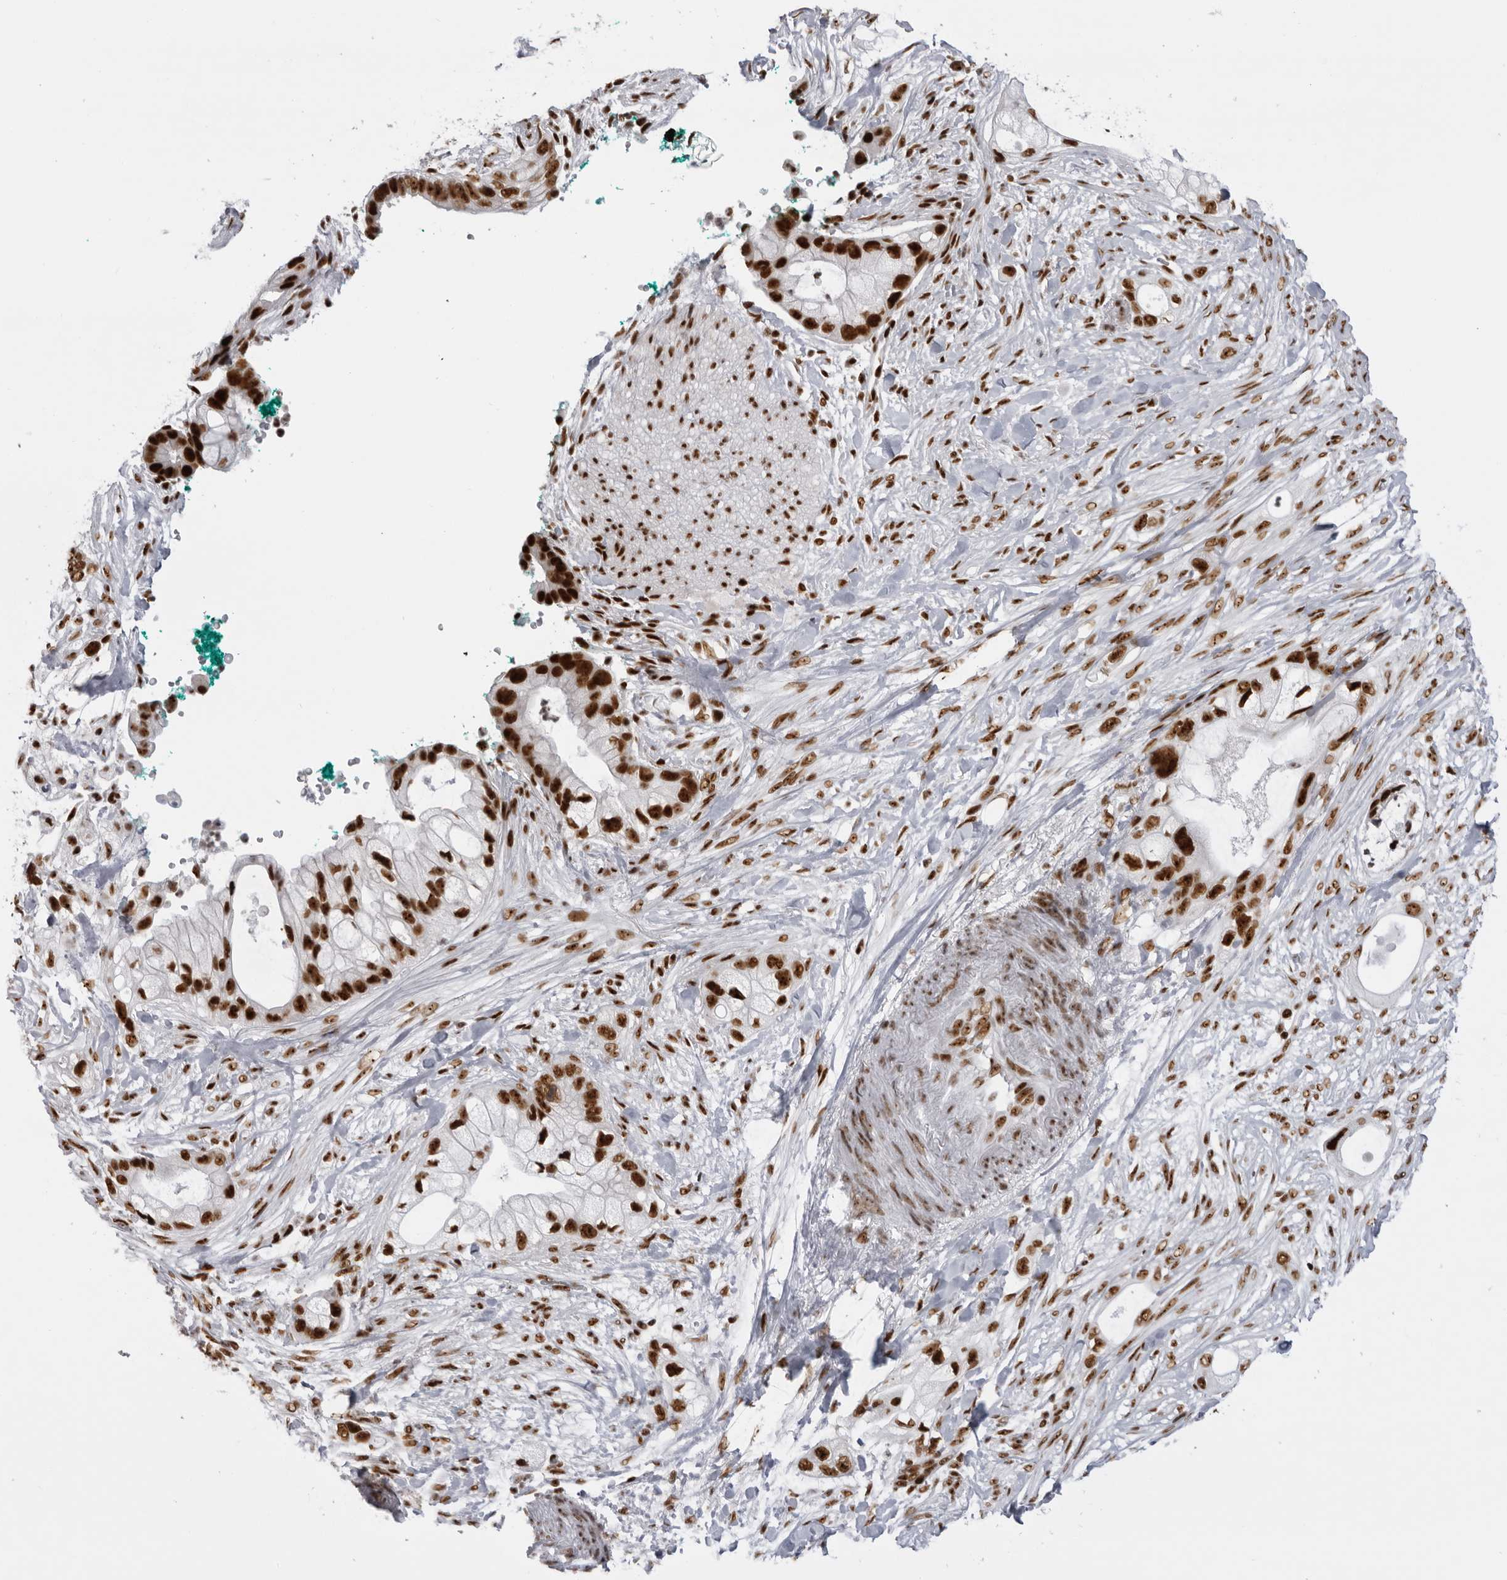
{"staining": {"intensity": "strong", "quantity": ">75%", "location": "nuclear"}, "tissue": "pancreatic cancer", "cell_type": "Tumor cells", "image_type": "cancer", "snomed": [{"axis": "morphology", "description": "Adenocarcinoma, NOS"}, {"axis": "topography", "description": "Pancreas"}], "caption": "Adenocarcinoma (pancreatic) stained with DAB immunohistochemistry reveals high levels of strong nuclear staining in approximately >75% of tumor cells. (Brightfield microscopy of DAB IHC at high magnification).", "gene": "DHX9", "patient": {"sex": "male", "age": 53}}